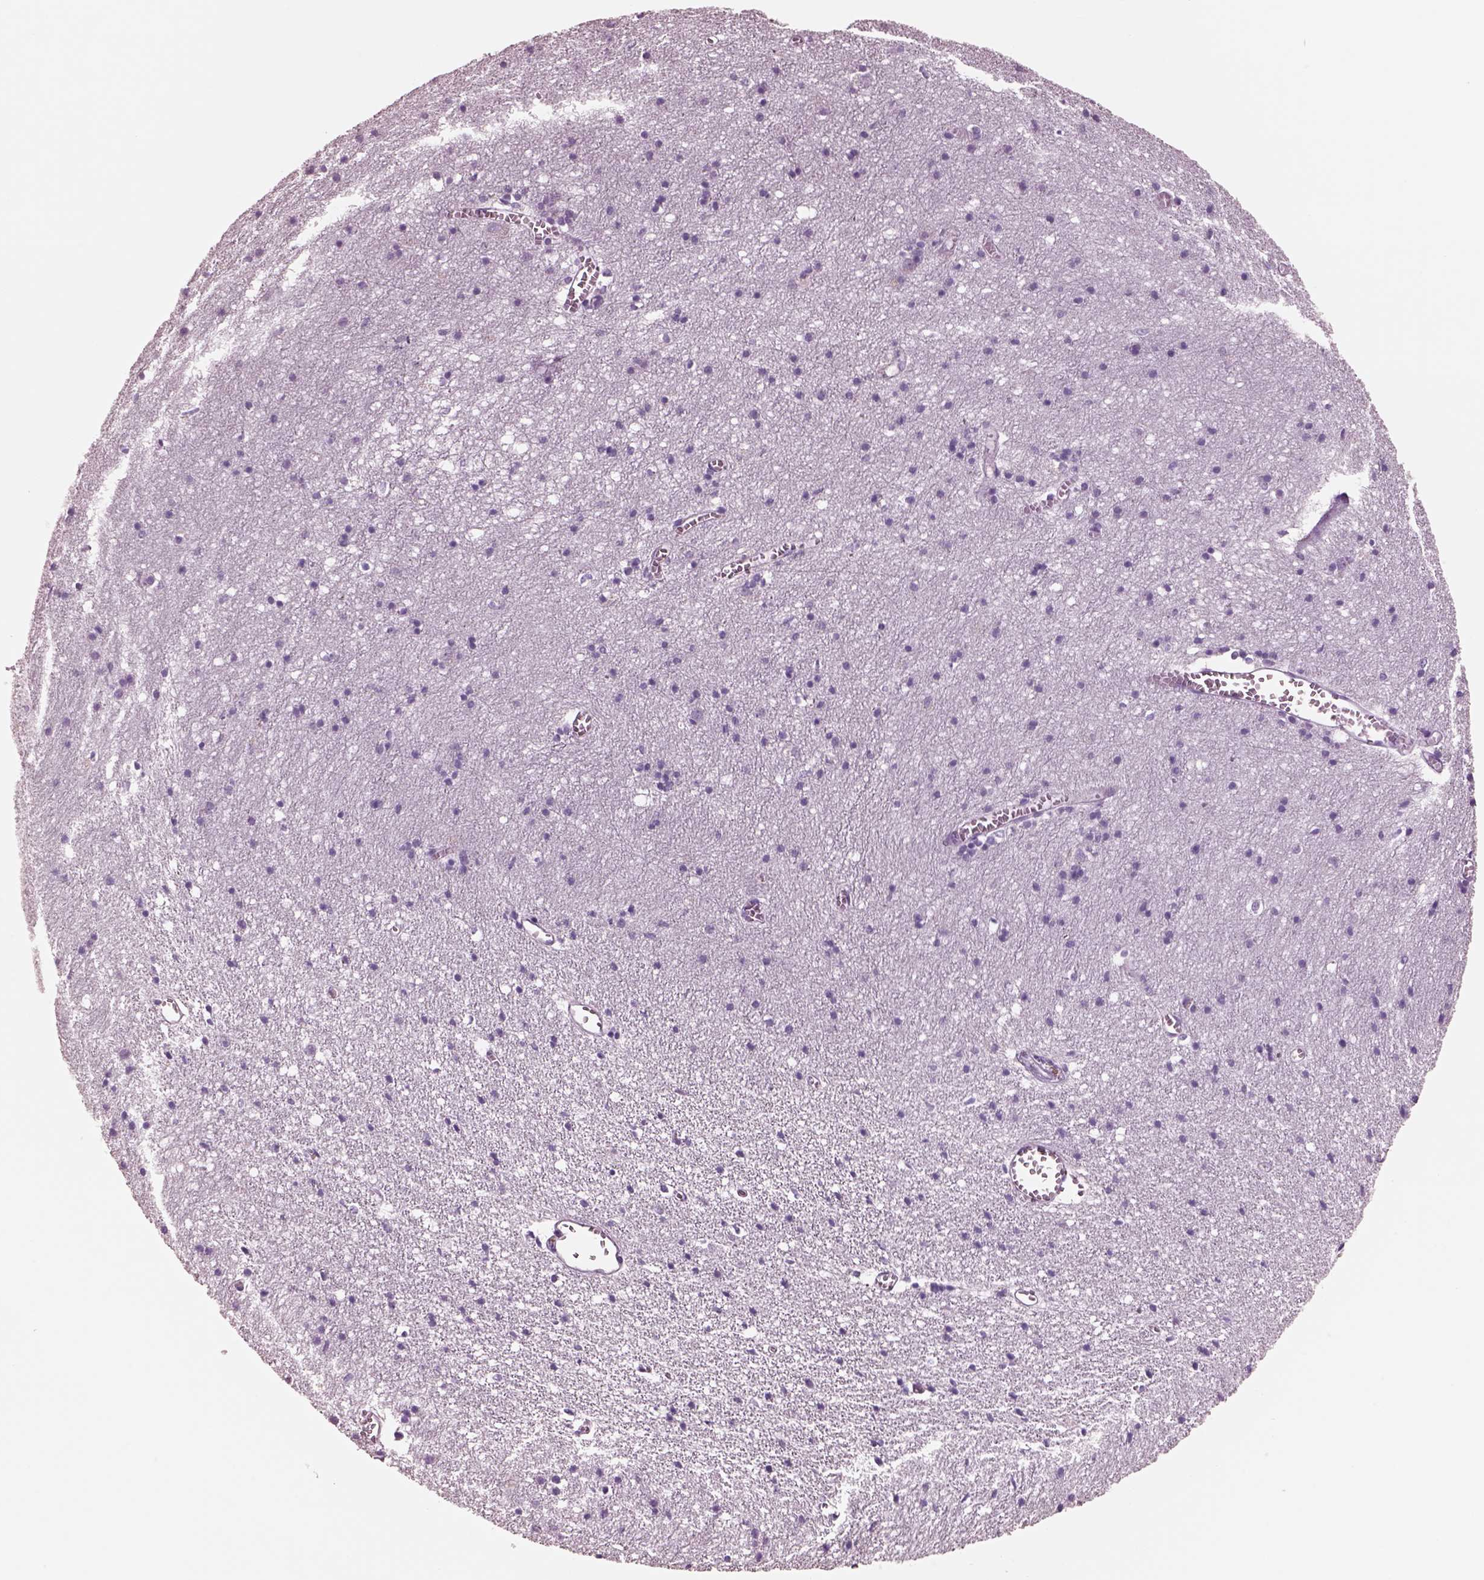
{"staining": {"intensity": "negative", "quantity": "none", "location": "none"}, "tissue": "cerebral cortex", "cell_type": "Endothelial cells", "image_type": "normal", "snomed": [{"axis": "morphology", "description": "Normal tissue, NOS"}, {"axis": "topography", "description": "Cerebral cortex"}], "caption": "Unremarkable cerebral cortex was stained to show a protein in brown. There is no significant positivity in endothelial cells. Nuclei are stained in blue.", "gene": "IGLL1", "patient": {"sex": "male", "age": 70}}